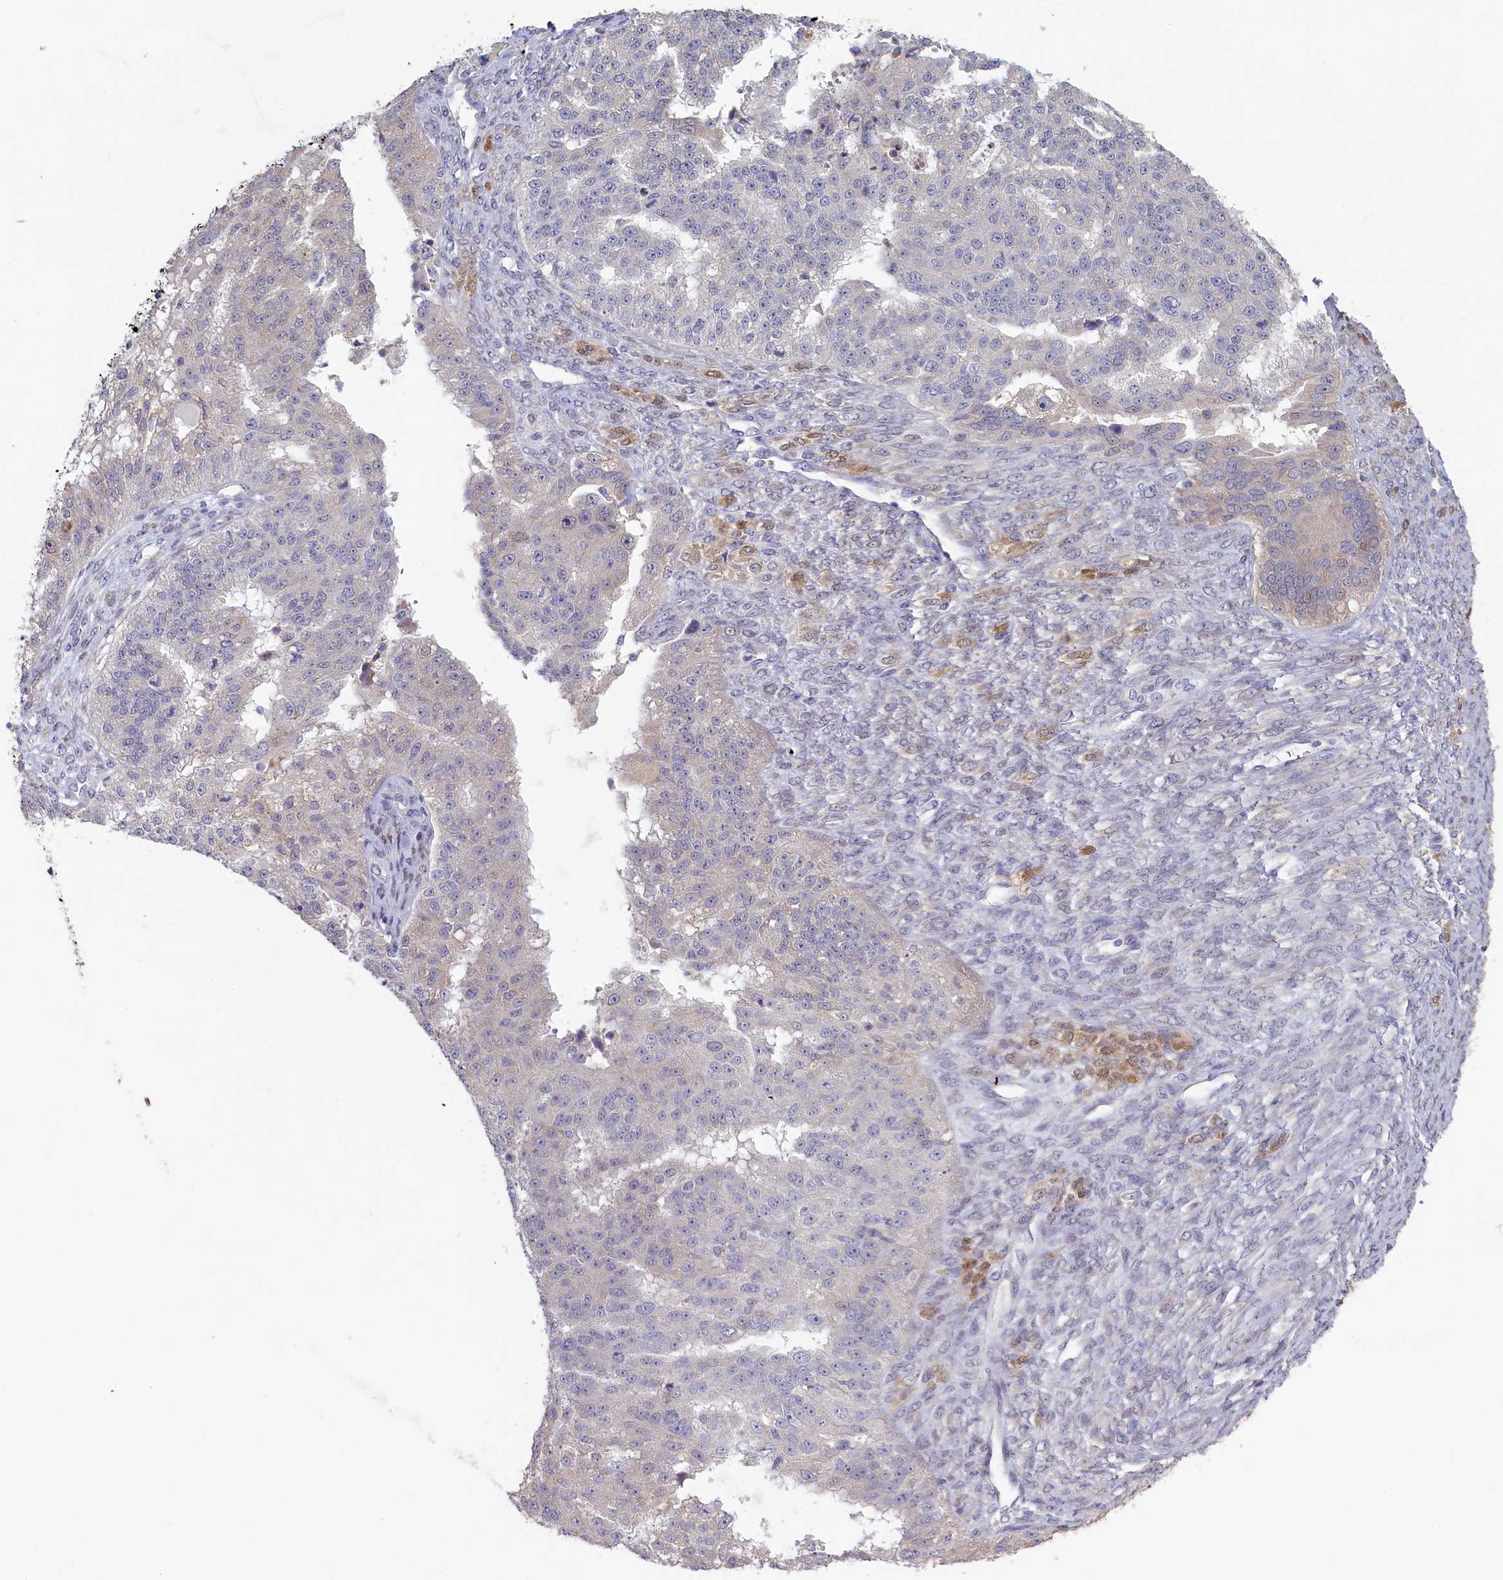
{"staining": {"intensity": "moderate", "quantity": "<25%", "location": "cytoplasmic/membranous,nuclear"}, "tissue": "ovarian cancer", "cell_type": "Tumor cells", "image_type": "cancer", "snomed": [{"axis": "morphology", "description": "Cystadenocarcinoma, serous, NOS"}, {"axis": "topography", "description": "Ovary"}], "caption": "Serous cystadenocarcinoma (ovarian) stained with a protein marker exhibits moderate staining in tumor cells.", "gene": "UCHL3", "patient": {"sex": "female", "age": 58}}